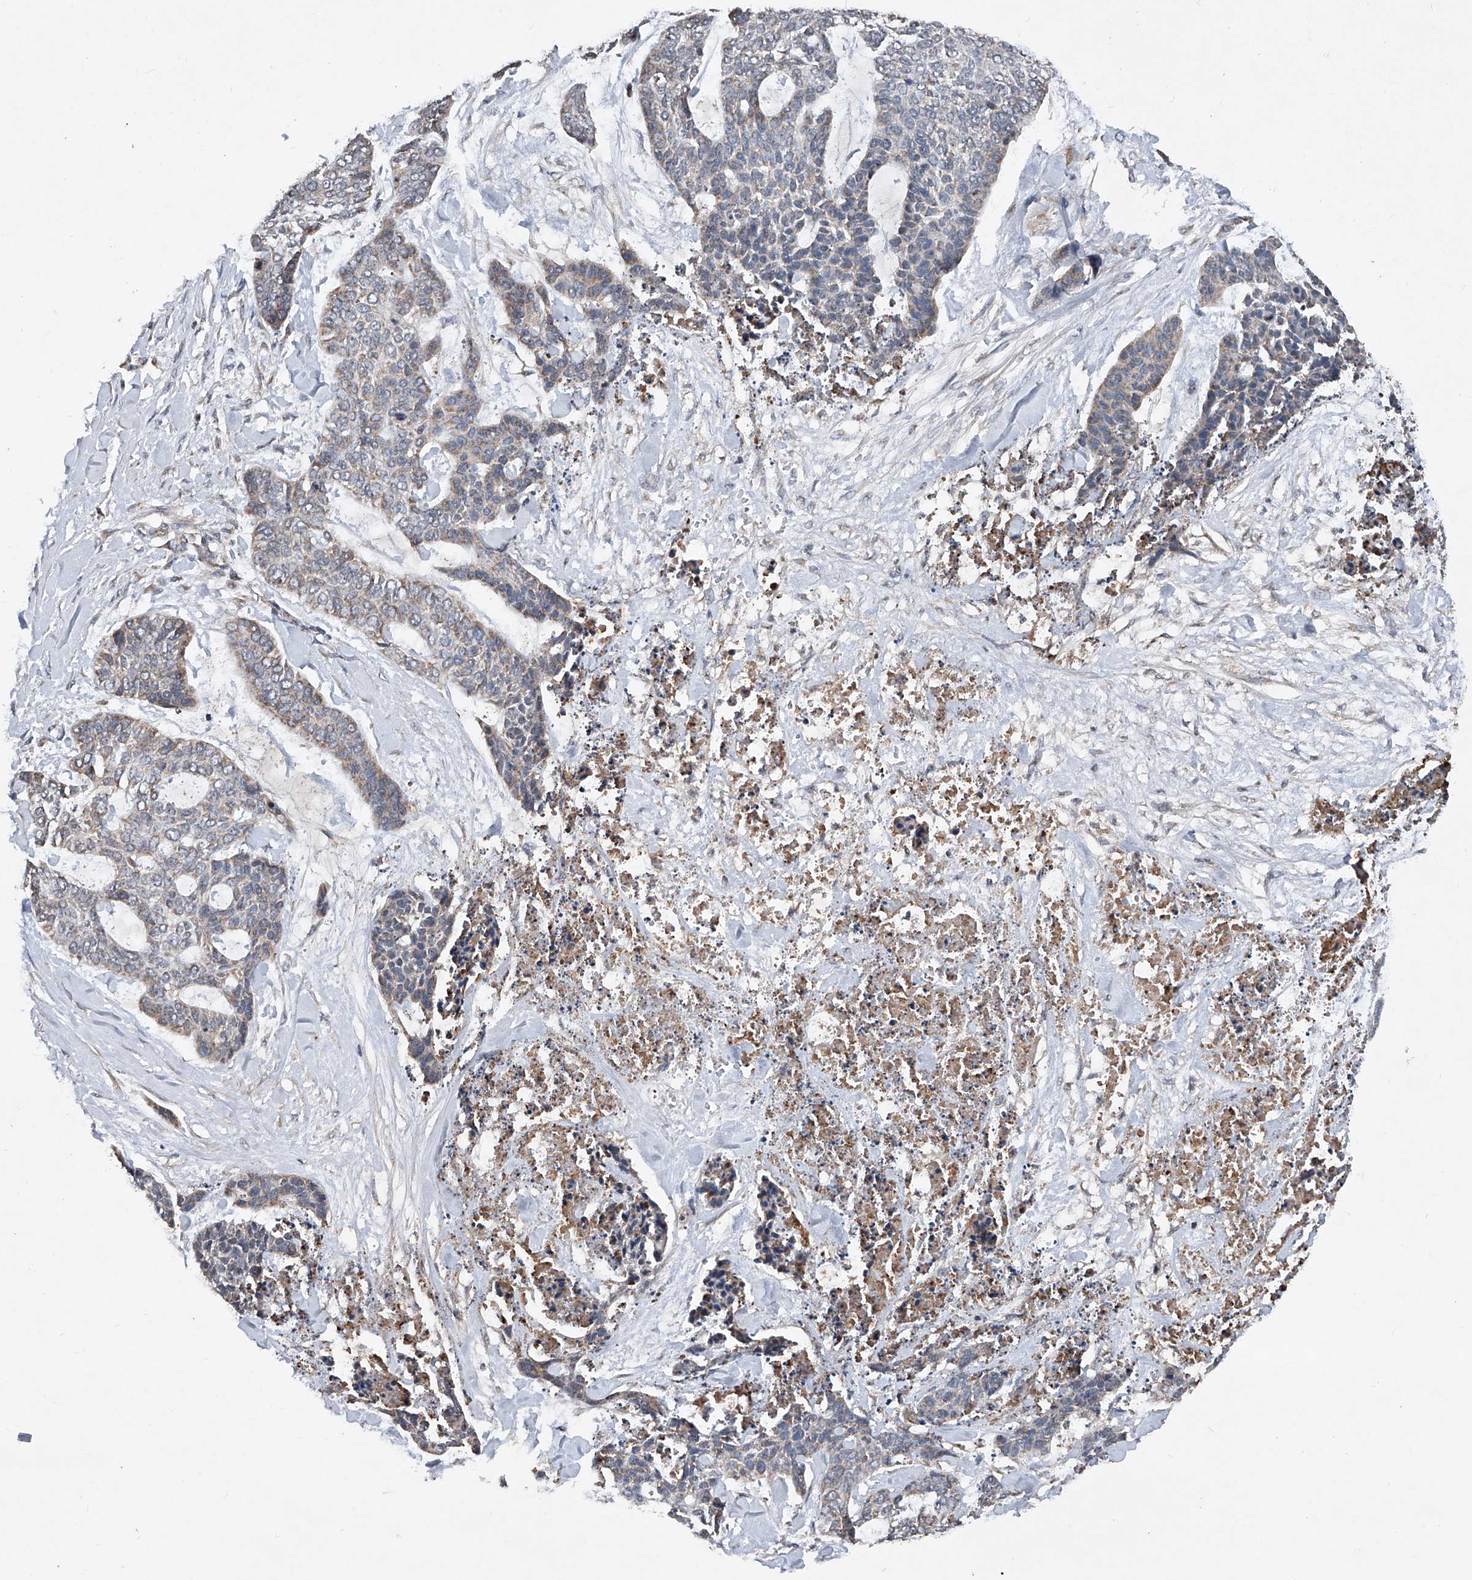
{"staining": {"intensity": "weak", "quantity": "<25%", "location": "cytoplasmic/membranous"}, "tissue": "skin cancer", "cell_type": "Tumor cells", "image_type": "cancer", "snomed": [{"axis": "morphology", "description": "Basal cell carcinoma"}, {"axis": "topography", "description": "Skin"}], "caption": "The immunohistochemistry (IHC) micrograph has no significant positivity in tumor cells of skin cancer (basal cell carcinoma) tissue. (Brightfield microscopy of DAB (3,3'-diaminobenzidine) IHC at high magnification).", "gene": "SDHA", "patient": {"sex": "female", "age": 64}}